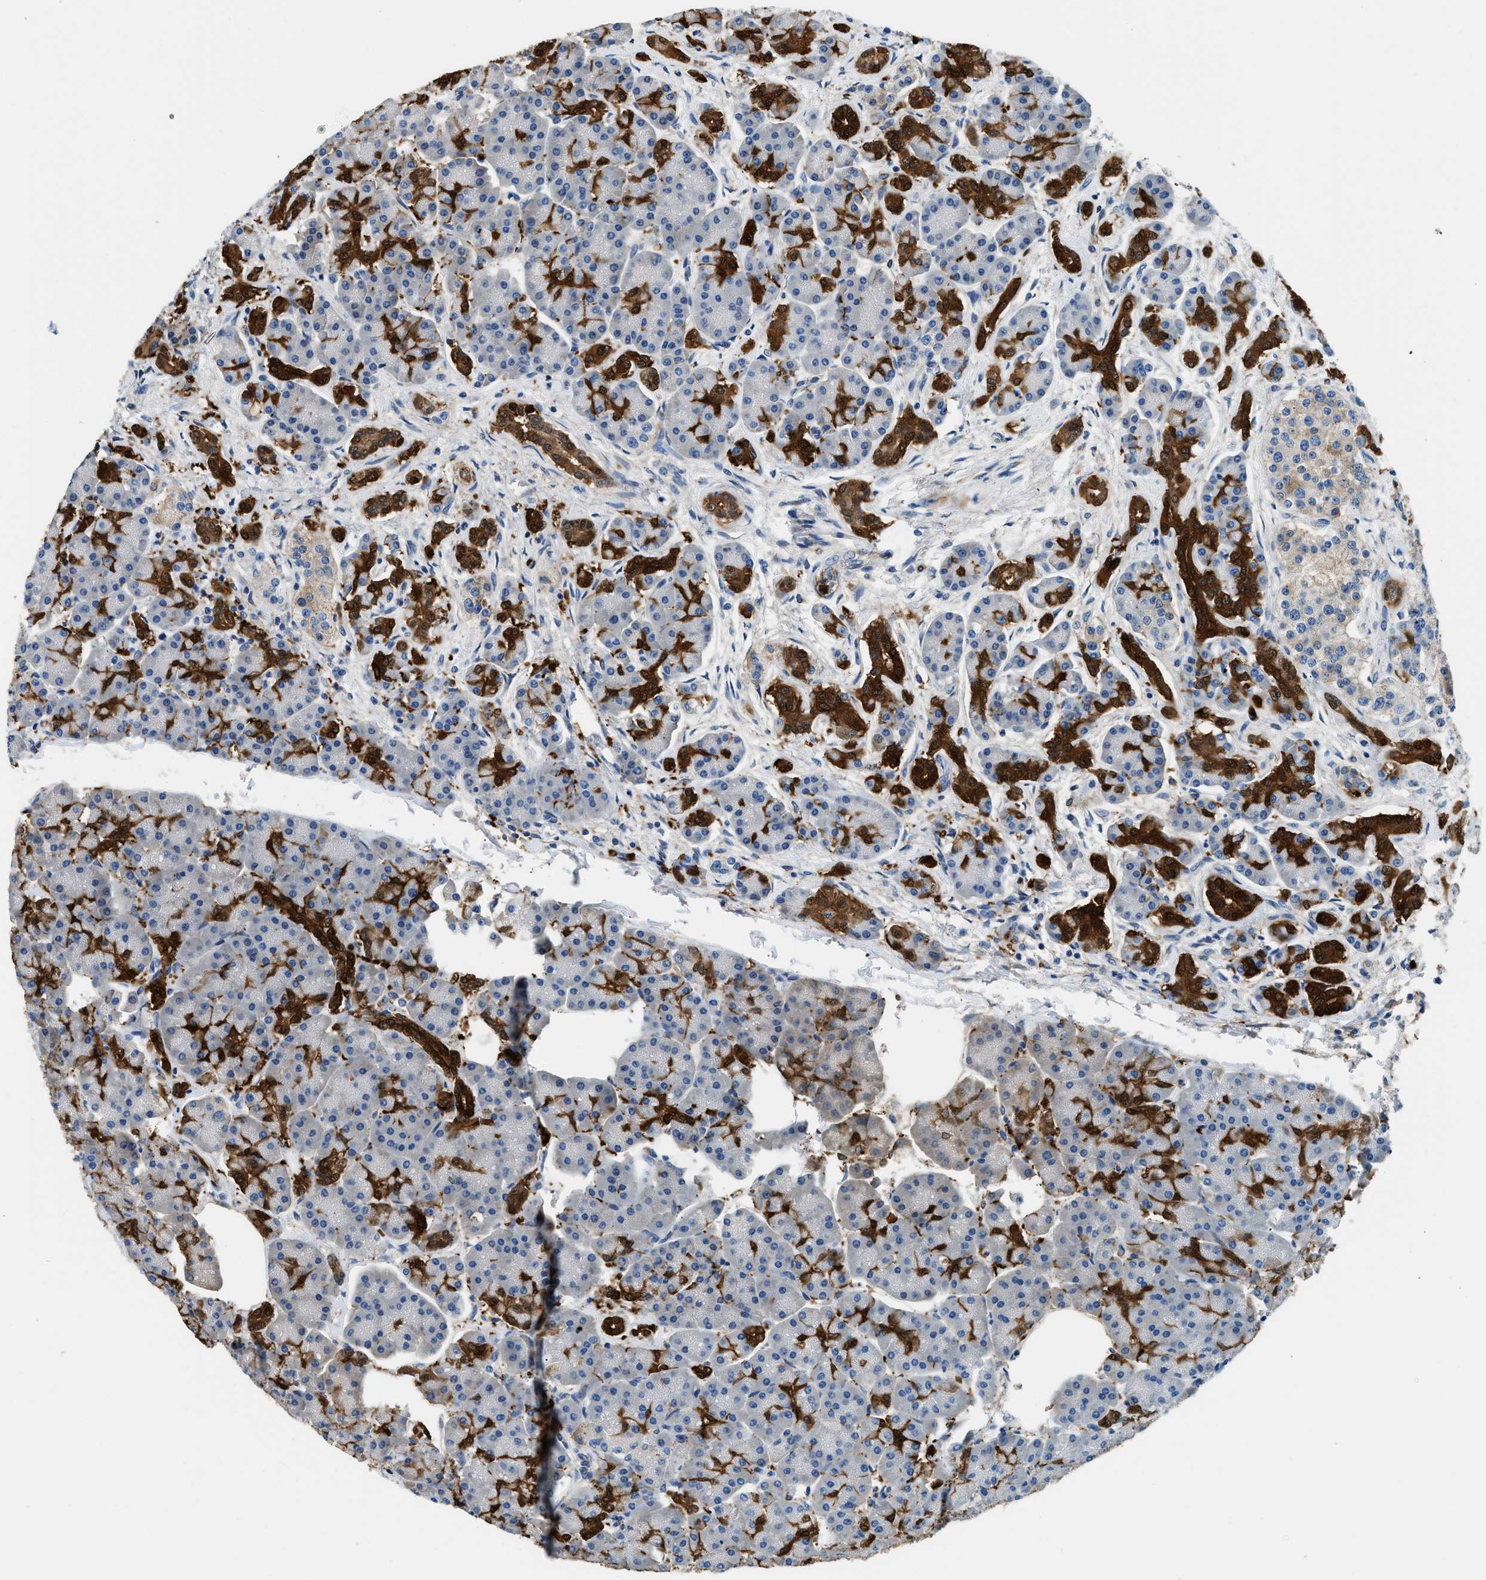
{"staining": {"intensity": "strong", "quantity": "25%-75%", "location": "cytoplasmic/membranous,nuclear"}, "tissue": "pancreas", "cell_type": "Exocrine glandular cells", "image_type": "normal", "snomed": [{"axis": "morphology", "description": "Normal tissue, NOS"}, {"axis": "topography", "description": "Pancreas"}], "caption": "A high amount of strong cytoplasmic/membranous,nuclear expression is identified in approximately 25%-75% of exocrine glandular cells in unremarkable pancreas. Nuclei are stained in blue.", "gene": "ANXA3", "patient": {"sex": "female", "age": 70}}